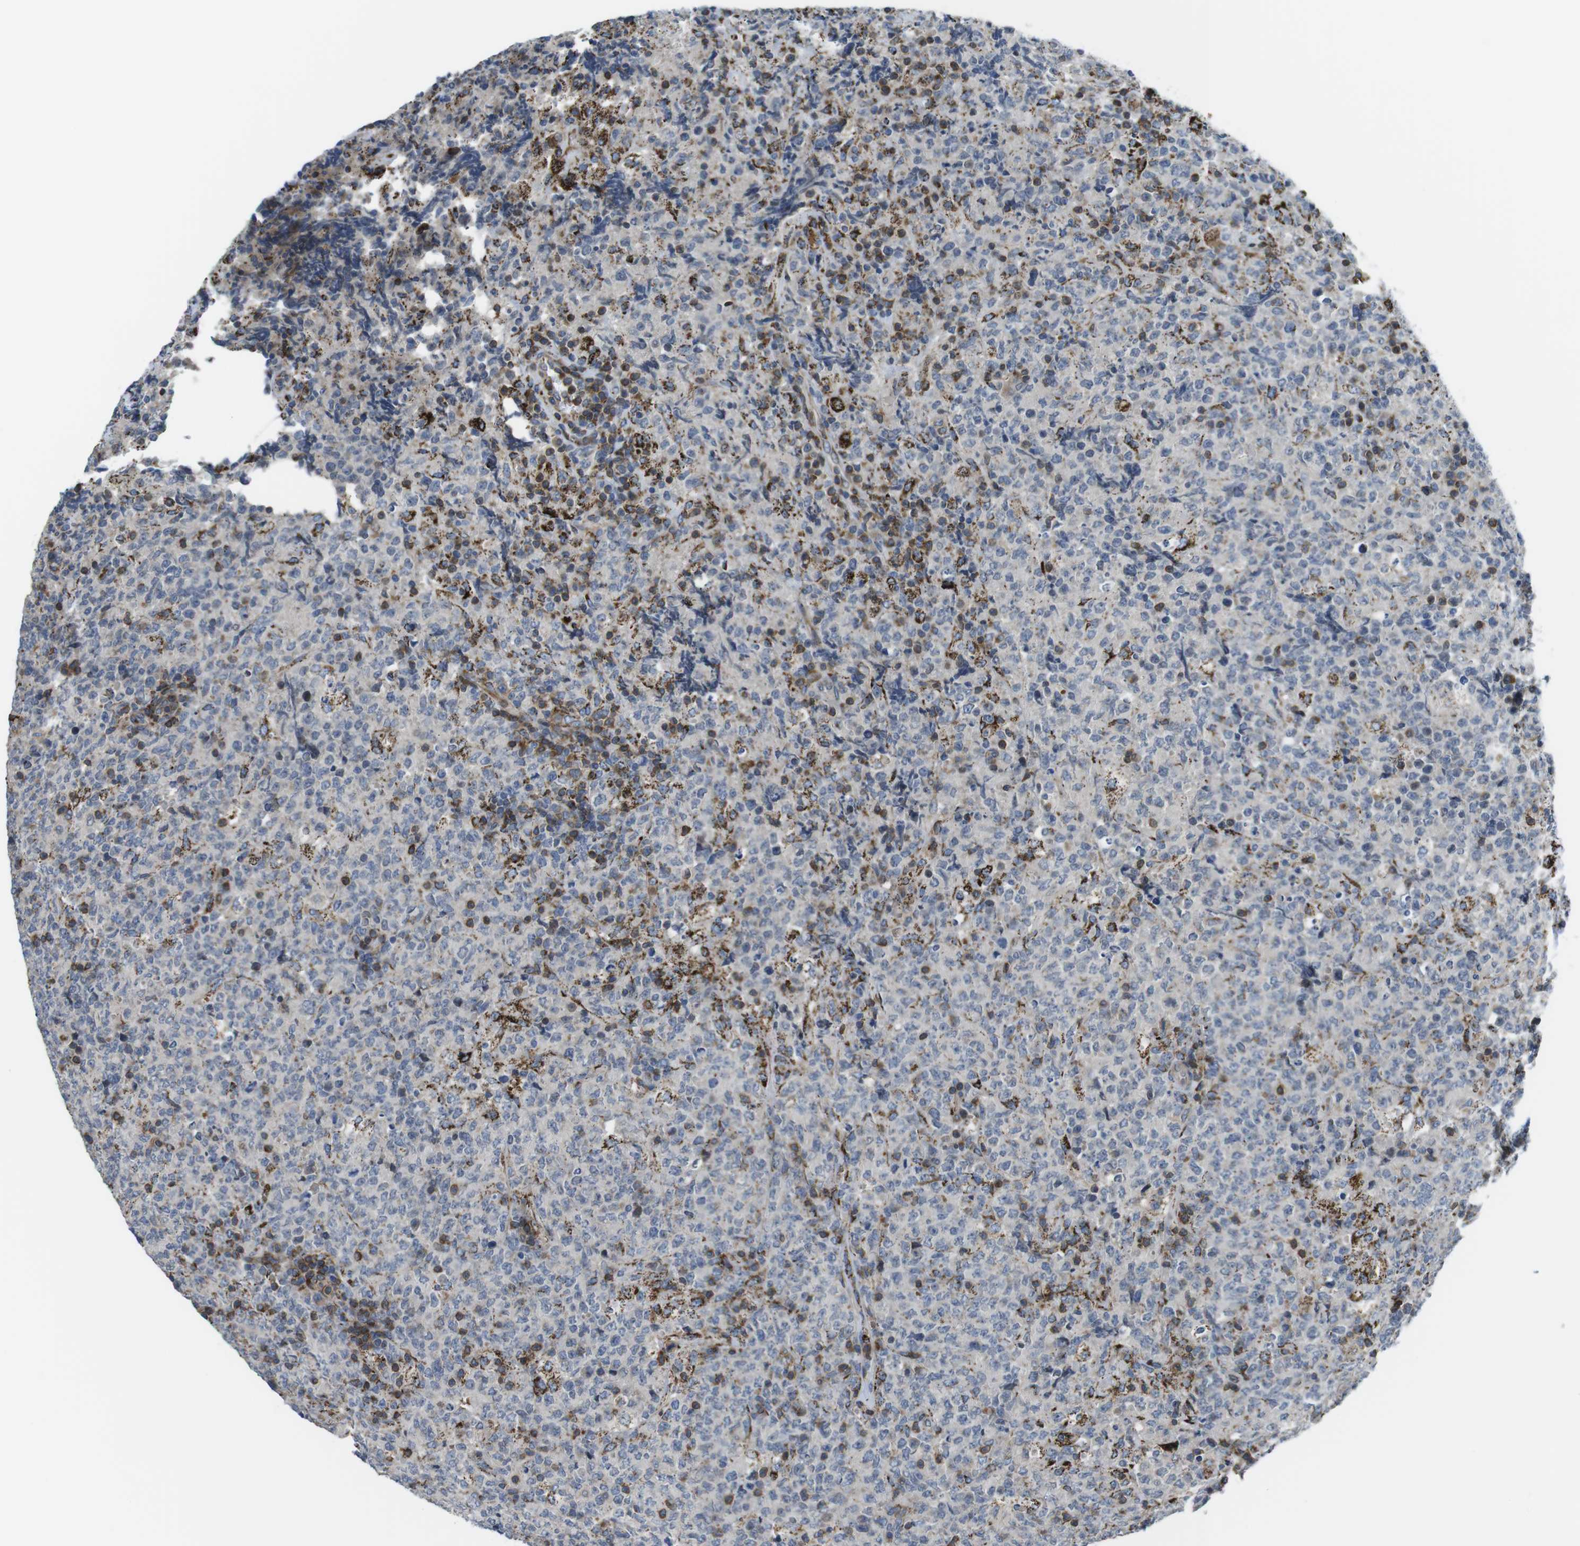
{"staining": {"intensity": "negative", "quantity": "none", "location": "none"}, "tissue": "lymphoma", "cell_type": "Tumor cells", "image_type": "cancer", "snomed": [{"axis": "morphology", "description": "Malignant lymphoma, non-Hodgkin's type, High grade"}, {"axis": "topography", "description": "Tonsil"}], "caption": "Immunohistochemistry of human high-grade malignant lymphoma, non-Hodgkin's type demonstrates no staining in tumor cells. (IHC, brightfield microscopy, high magnification).", "gene": "KCNE3", "patient": {"sex": "female", "age": 36}}